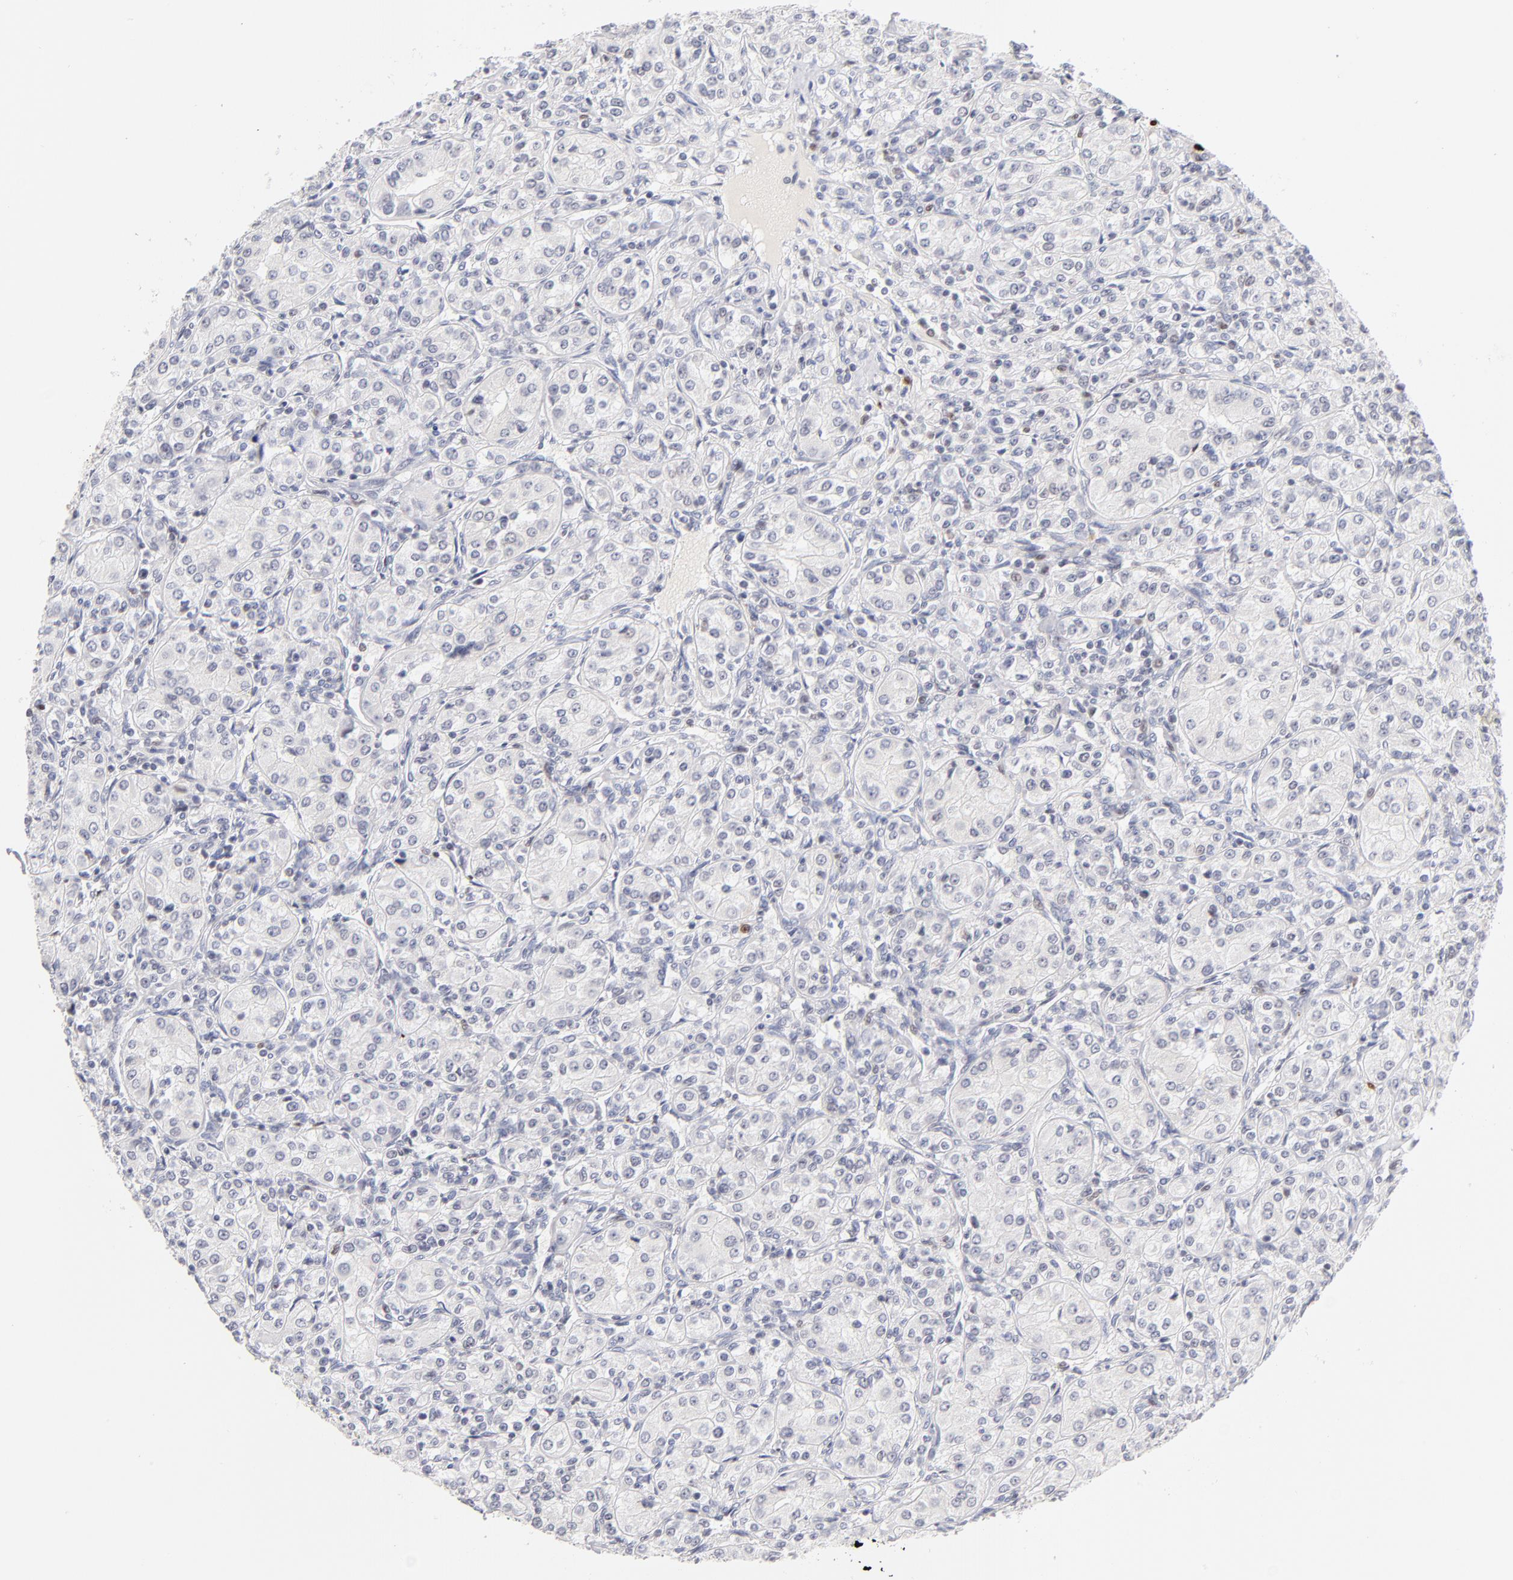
{"staining": {"intensity": "negative", "quantity": "none", "location": "none"}, "tissue": "renal cancer", "cell_type": "Tumor cells", "image_type": "cancer", "snomed": [{"axis": "morphology", "description": "Adenocarcinoma, NOS"}, {"axis": "topography", "description": "Kidney"}], "caption": "A histopathology image of renal cancer stained for a protein demonstrates no brown staining in tumor cells.", "gene": "PARP1", "patient": {"sex": "male", "age": 77}}